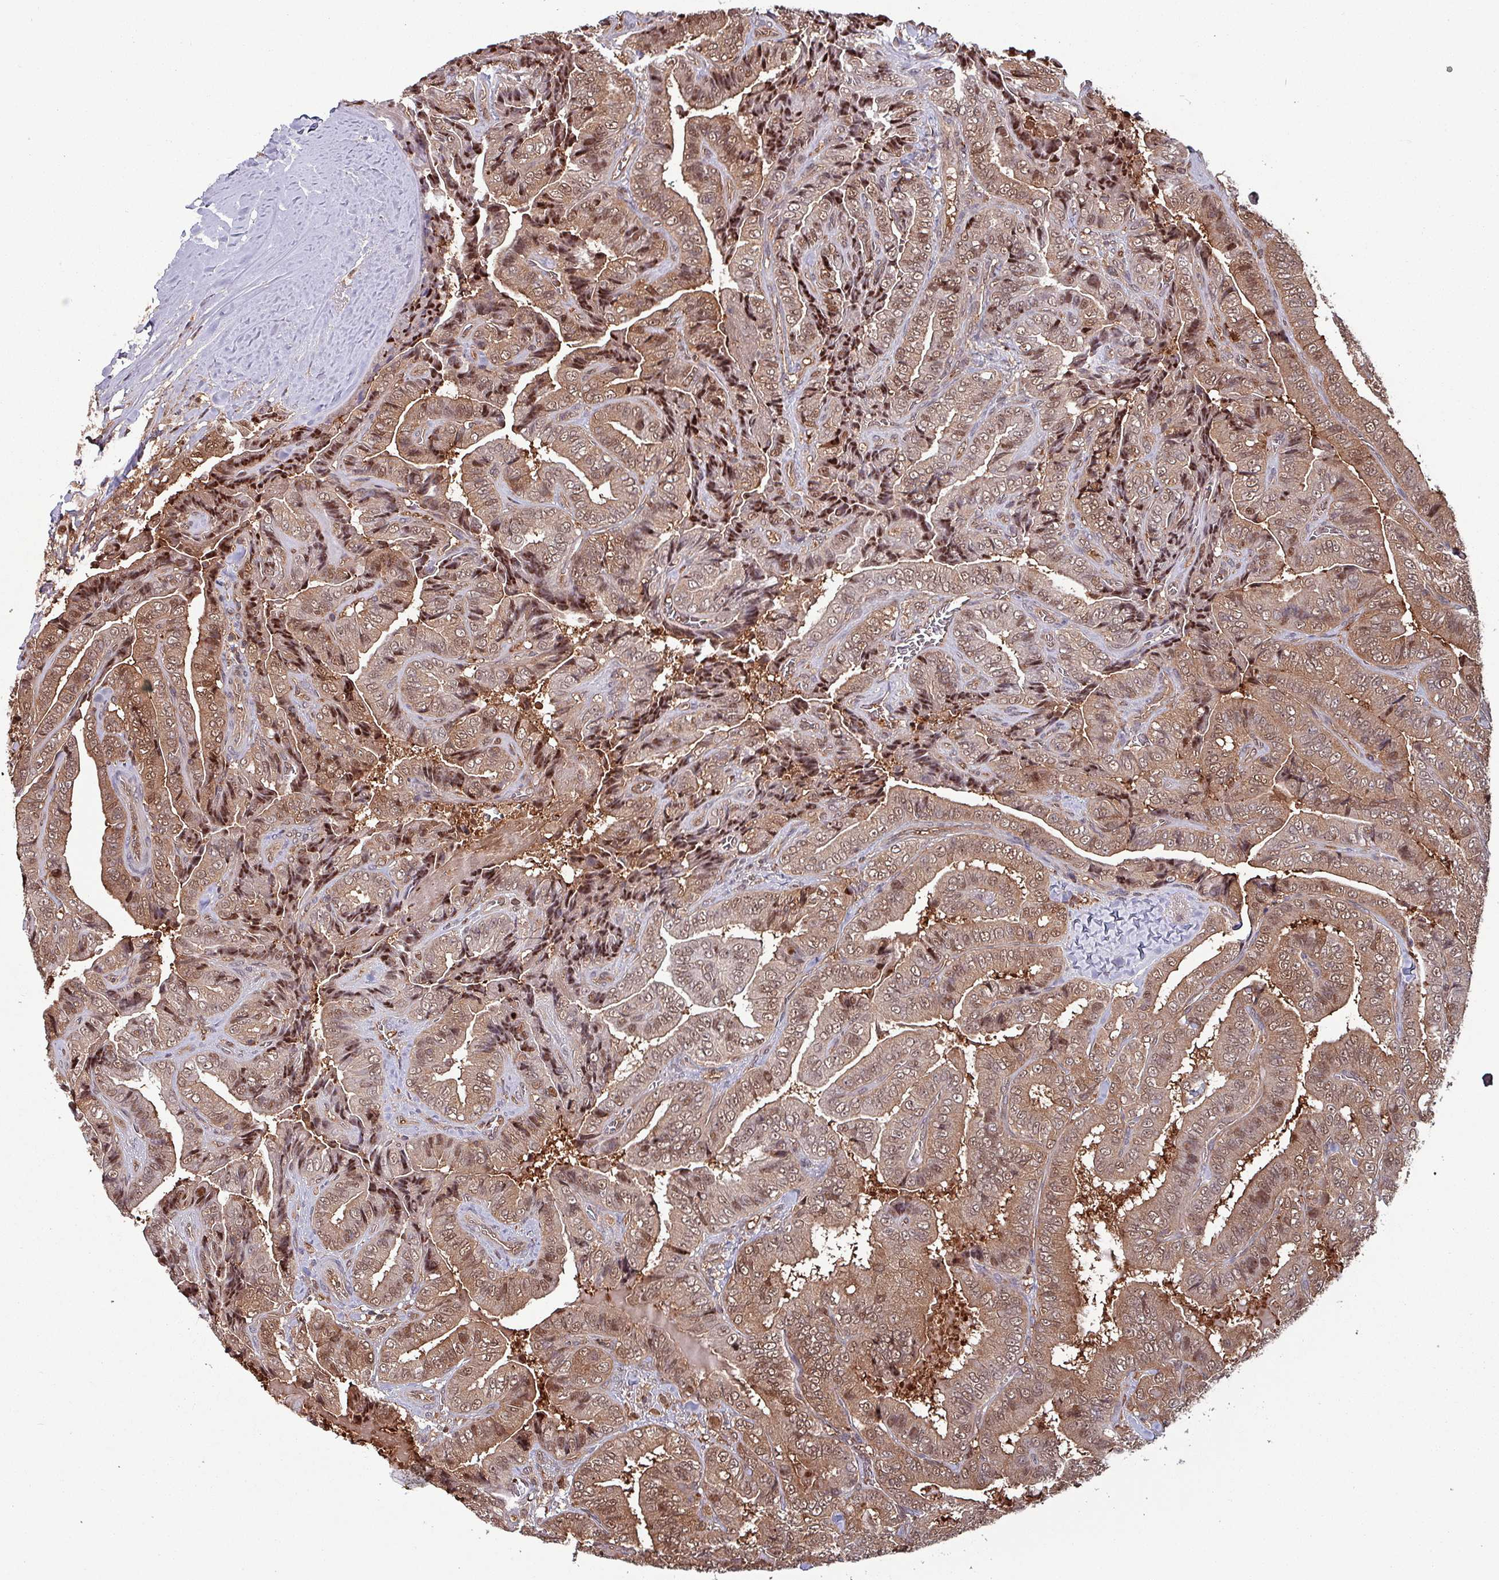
{"staining": {"intensity": "moderate", "quantity": ">75%", "location": "cytoplasmic/membranous,nuclear"}, "tissue": "thyroid cancer", "cell_type": "Tumor cells", "image_type": "cancer", "snomed": [{"axis": "morphology", "description": "Papillary adenocarcinoma, NOS"}, {"axis": "topography", "description": "Thyroid gland"}], "caption": "High-power microscopy captured an immunohistochemistry (IHC) micrograph of thyroid cancer, revealing moderate cytoplasmic/membranous and nuclear expression in approximately >75% of tumor cells.", "gene": "PSMB8", "patient": {"sex": "male", "age": 61}}